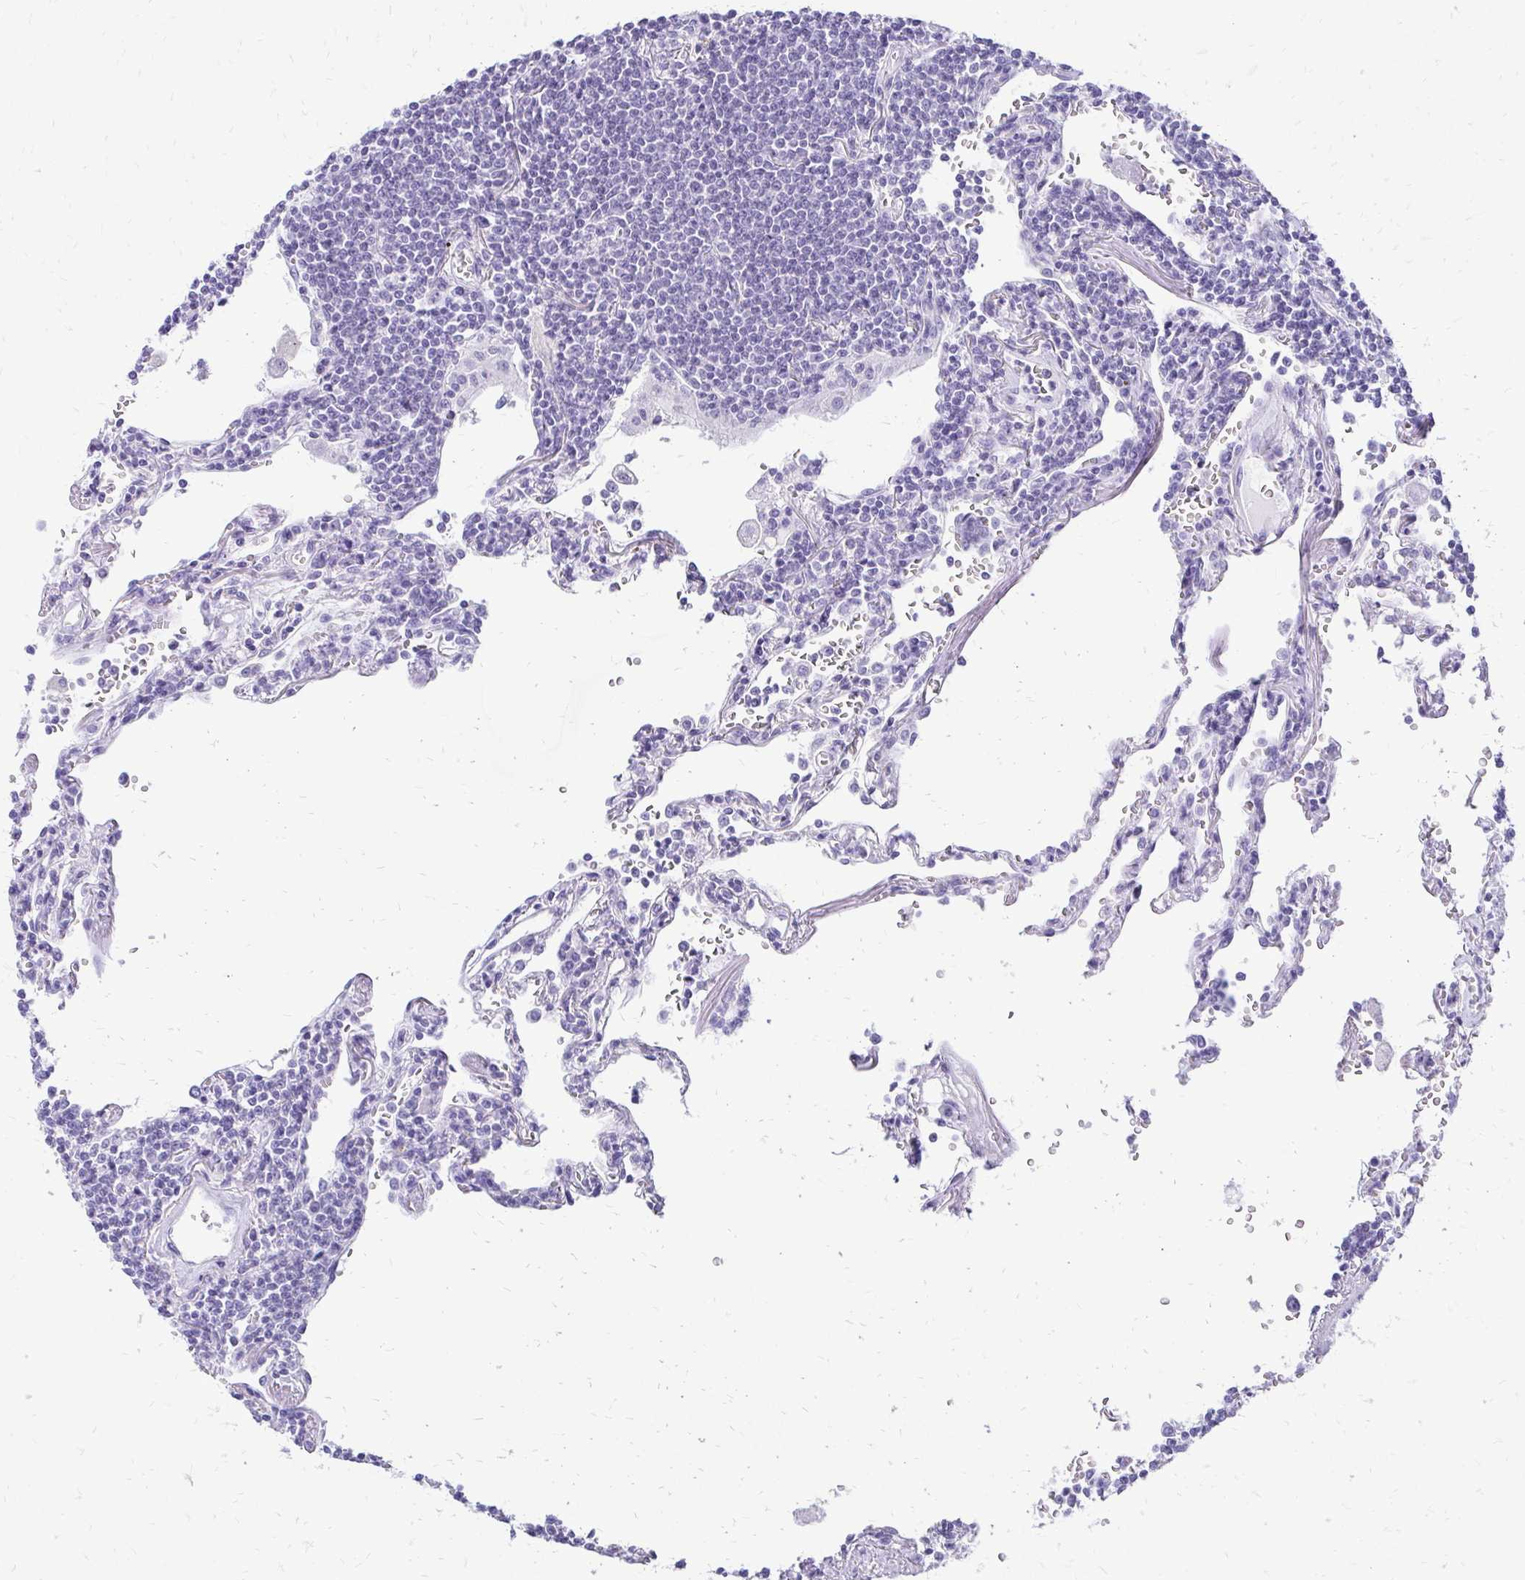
{"staining": {"intensity": "negative", "quantity": "none", "location": "none"}, "tissue": "lymphoma", "cell_type": "Tumor cells", "image_type": "cancer", "snomed": [{"axis": "morphology", "description": "Malignant lymphoma, non-Hodgkin's type, Low grade"}, {"axis": "topography", "description": "Lung"}], "caption": "IHC photomicrograph of human lymphoma stained for a protein (brown), which exhibits no staining in tumor cells.", "gene": "SLC32A1", "patient": {"sex": "female", "age": 71}}